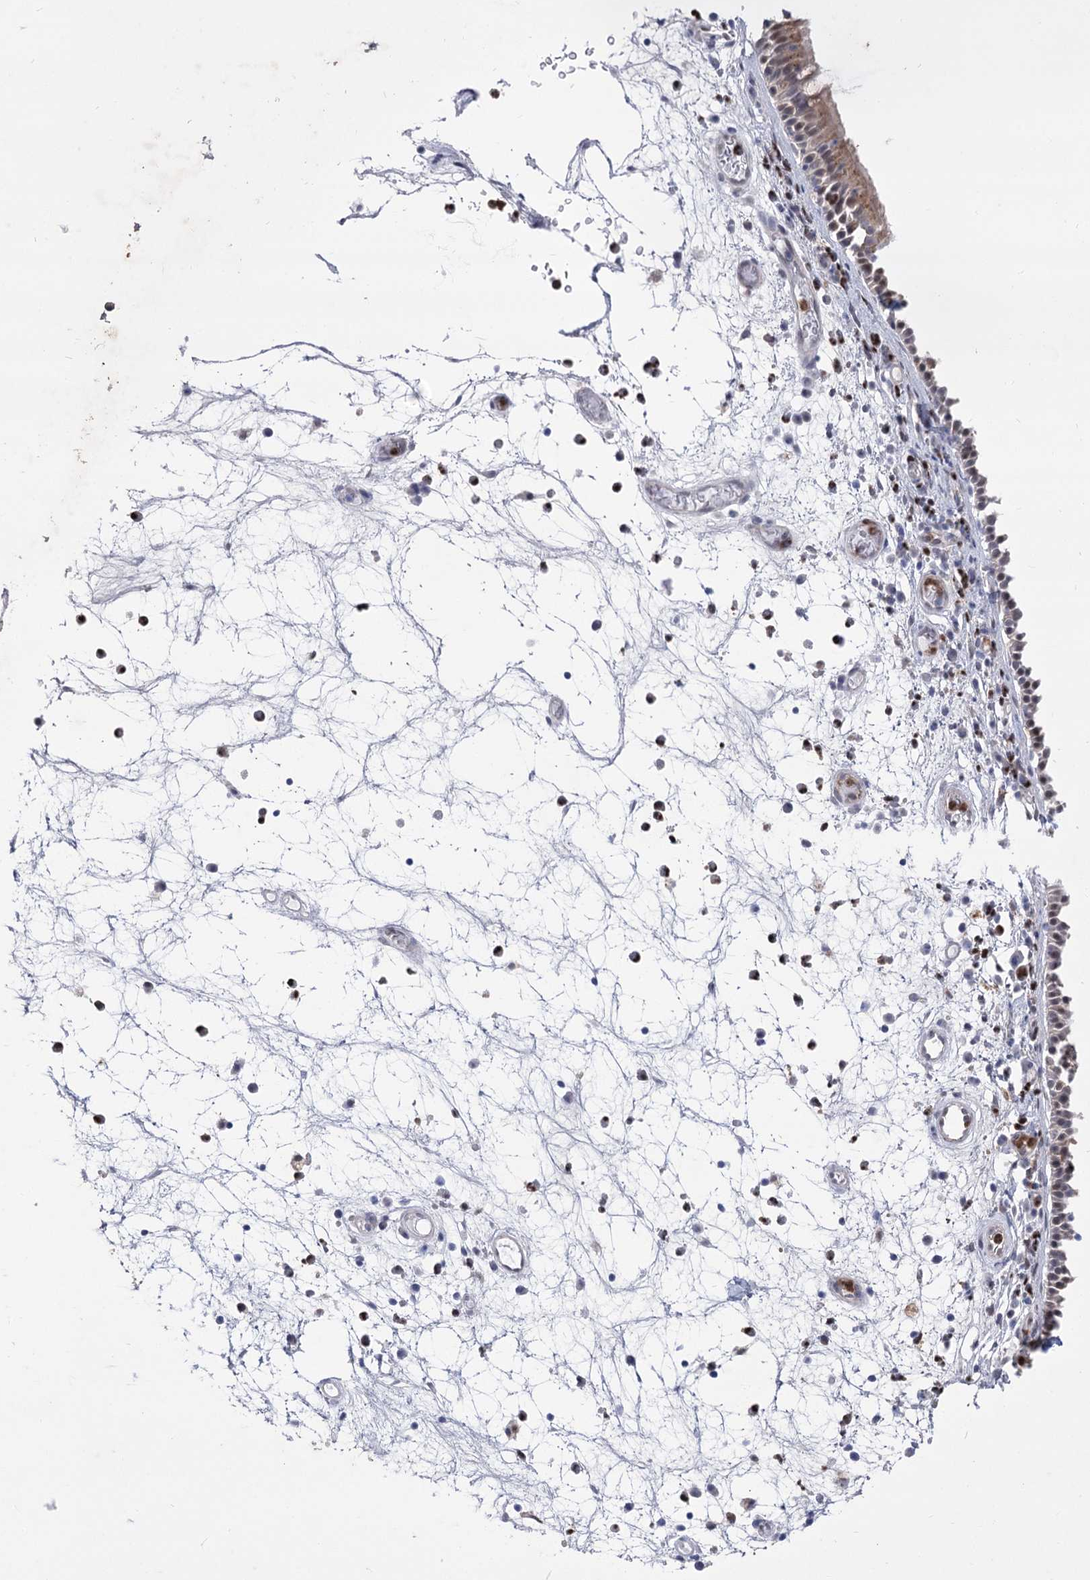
{"staining": {"intensity": "moderate", "quantity": "<25%", "location": "cytoplasmic/membranous"}, "tissue": "nasopharynx", "cell_type": "Respiratory epithelial cells", "image_type": "normal", "snomed": [{"axis": "morphology", "description": "Normal tissue, NOS"}, {"axis": "morphology", "description": "Inflammation, NOS"}, {"axis": "morphology", "description": "Malignant melanoma, Metastatic site"}, {"axis": "topography", "description": "Nasopharynx"}], "caption": "The immunohistochemical stain labels moderate cytoplasmic/membranous expression in respiratory epithelial cells of unremarkable nasopharynx.", "gene": "SIAE", "patient": {"sex": "male", "age": 70}}